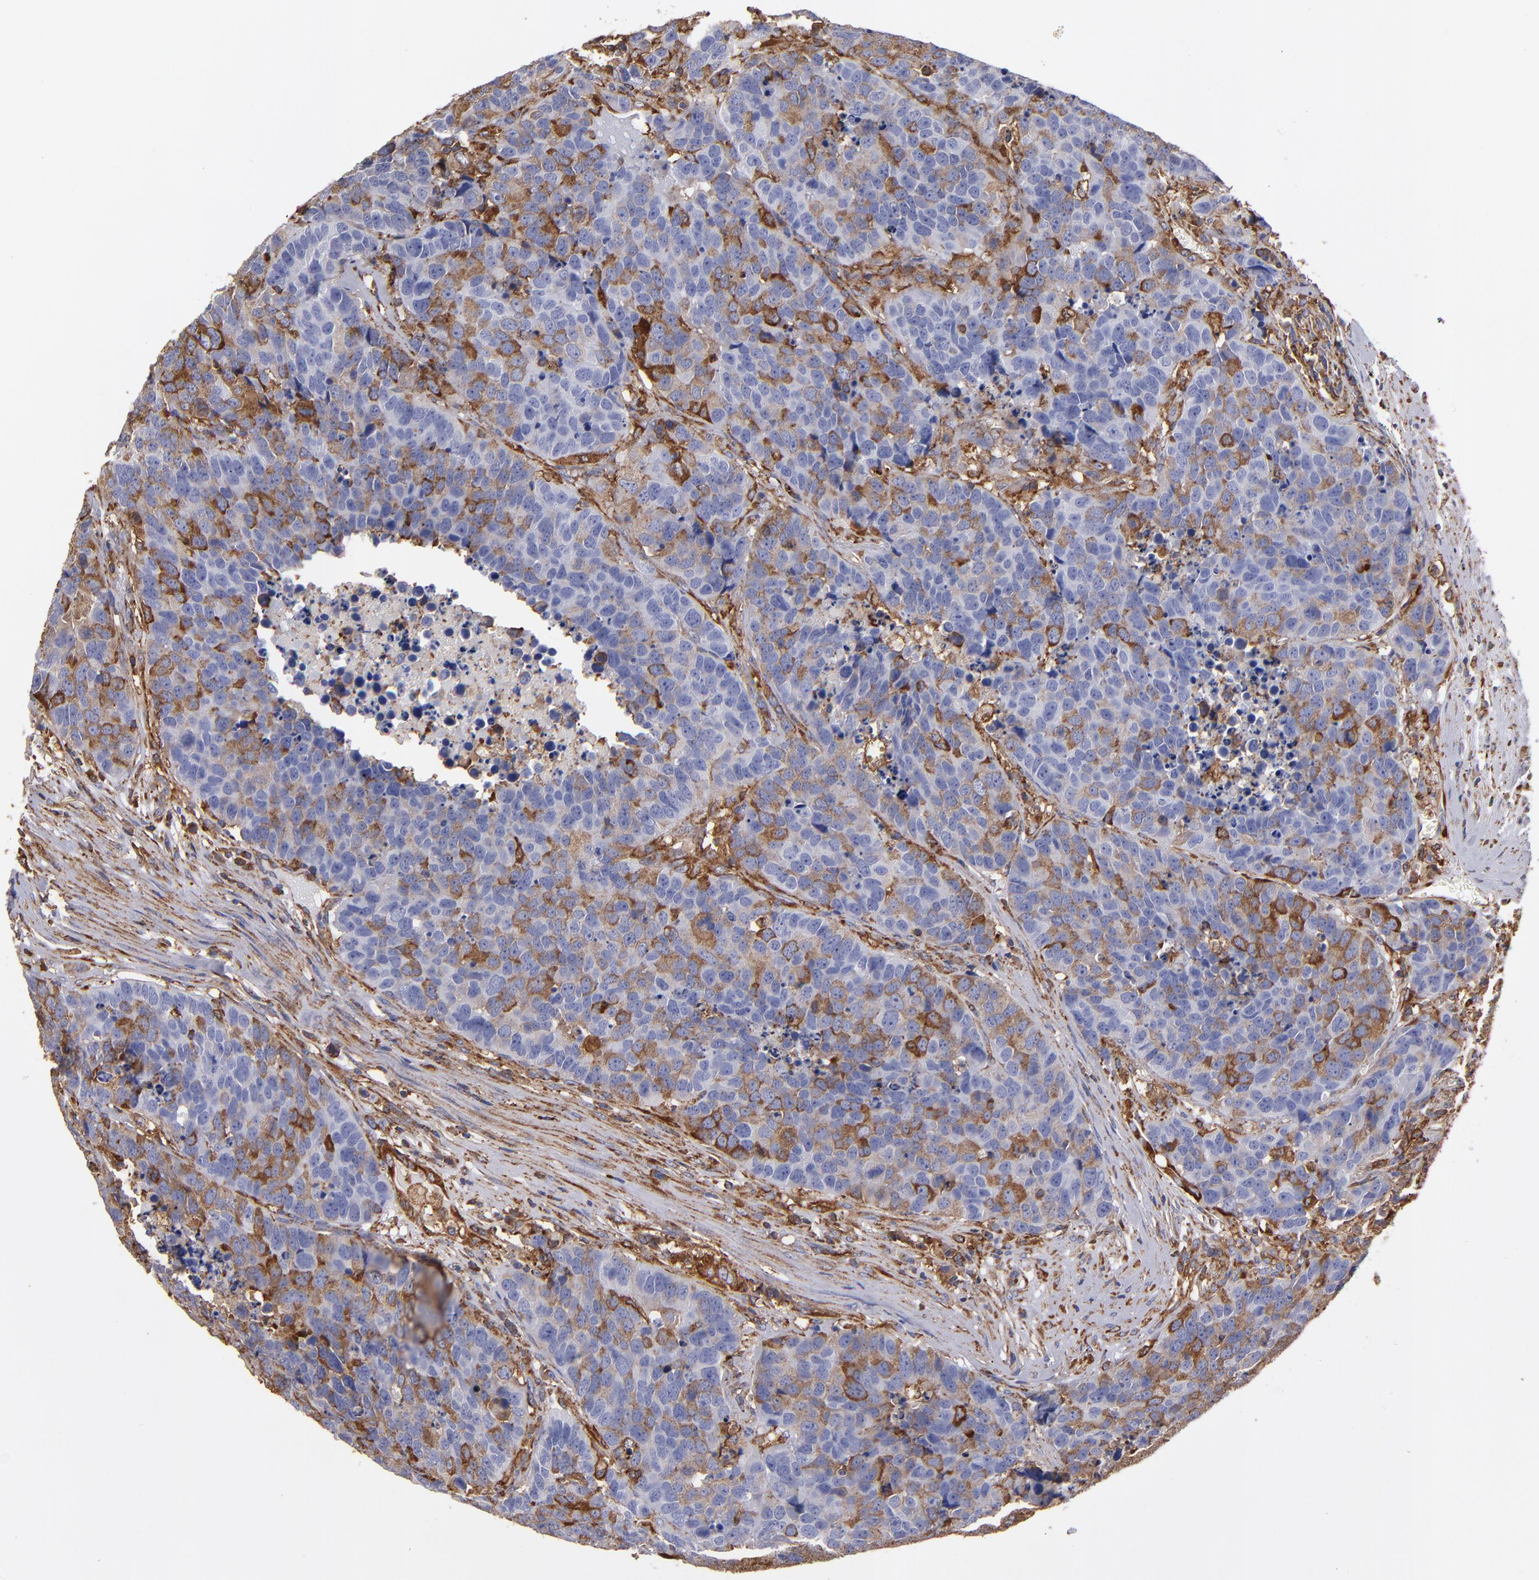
{"staining": {"intensity": "negative", "quantity": "none", "location": "none"}, "tissue": "carcinoid", "cell_type": "Tumor cells", "image_type": "cancer", "snomed": [{"axis": "morphology", "description": "Carcinoid, malignant, NOS"}, {"axis": "topography", "description": "Lung"}], "caption": "Immunohistochemistry (IHC) photomicrograph of human carcinoid stained for a protein (brown), which demonstrates no staining in tumor cells. The staining was performed using DAB to visualize the protein expression in brown, while the nuclei were stained in blue with hematoxylin (Magnification: 20x).", "gene": "MVP", "patient": {"sex": "male", "age": 60}}